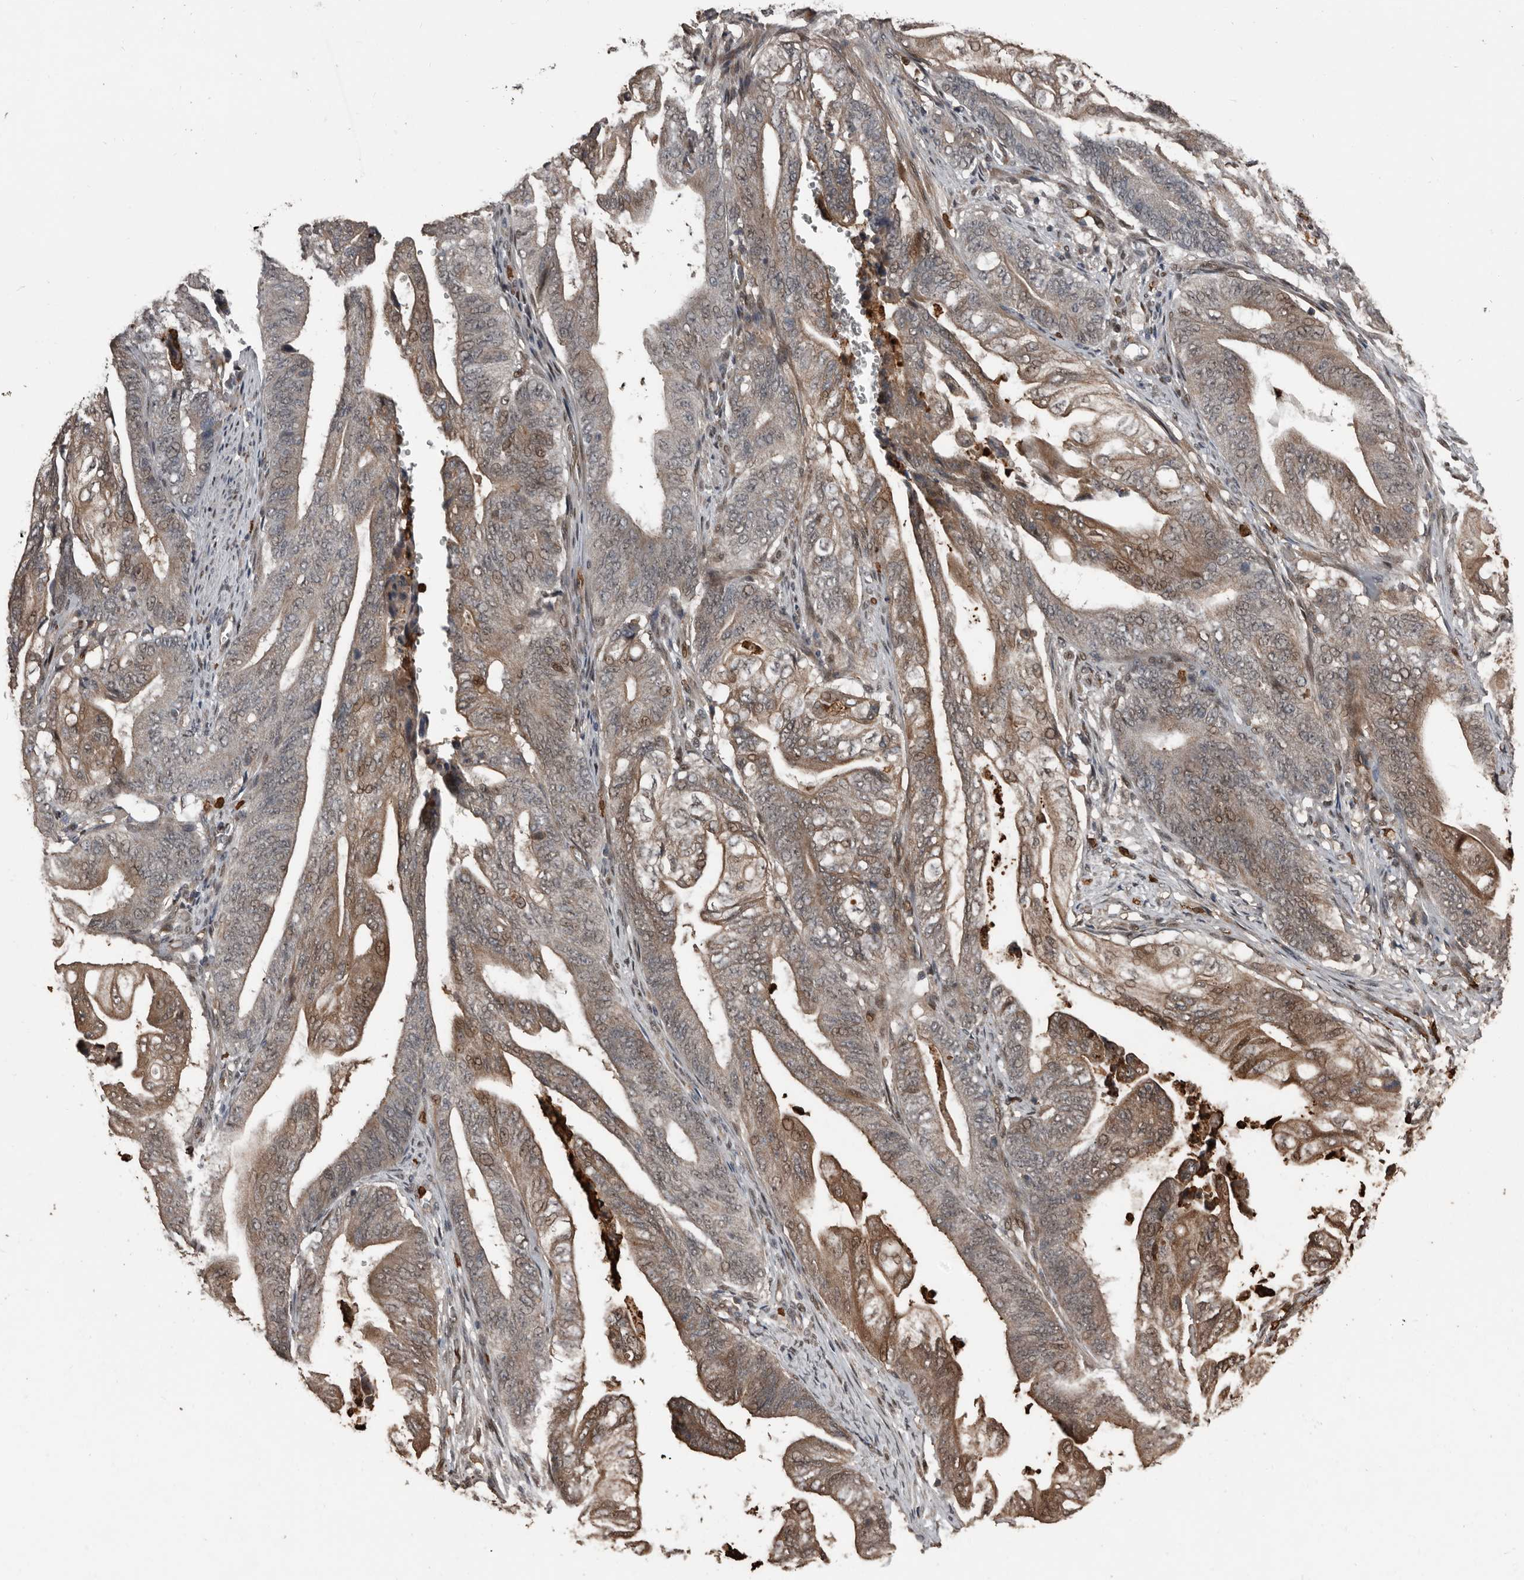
{"staining": {"intensity": "moderate", "quantity": ">75%", "location": "cytoplasmic/membranous,nuclear"}, "tissue": "stomach cancer", "cell_type": "Tumor cells", "image_type": "cancer", "snomed": [{"axis": "morphology", "description": "Adenocarcinoma, NOS"}, {"axis": "topography", "description": "Stomach"}], "caption": "High-power microscopy captured an IHC image of adenocarcinoma (stomach), revealing moderate cytoplasmic/membranous and nuclear staining in about >75% of tumor cells.", "gene": "FSBP", "patient": {"sex": "female", "age": 73}}